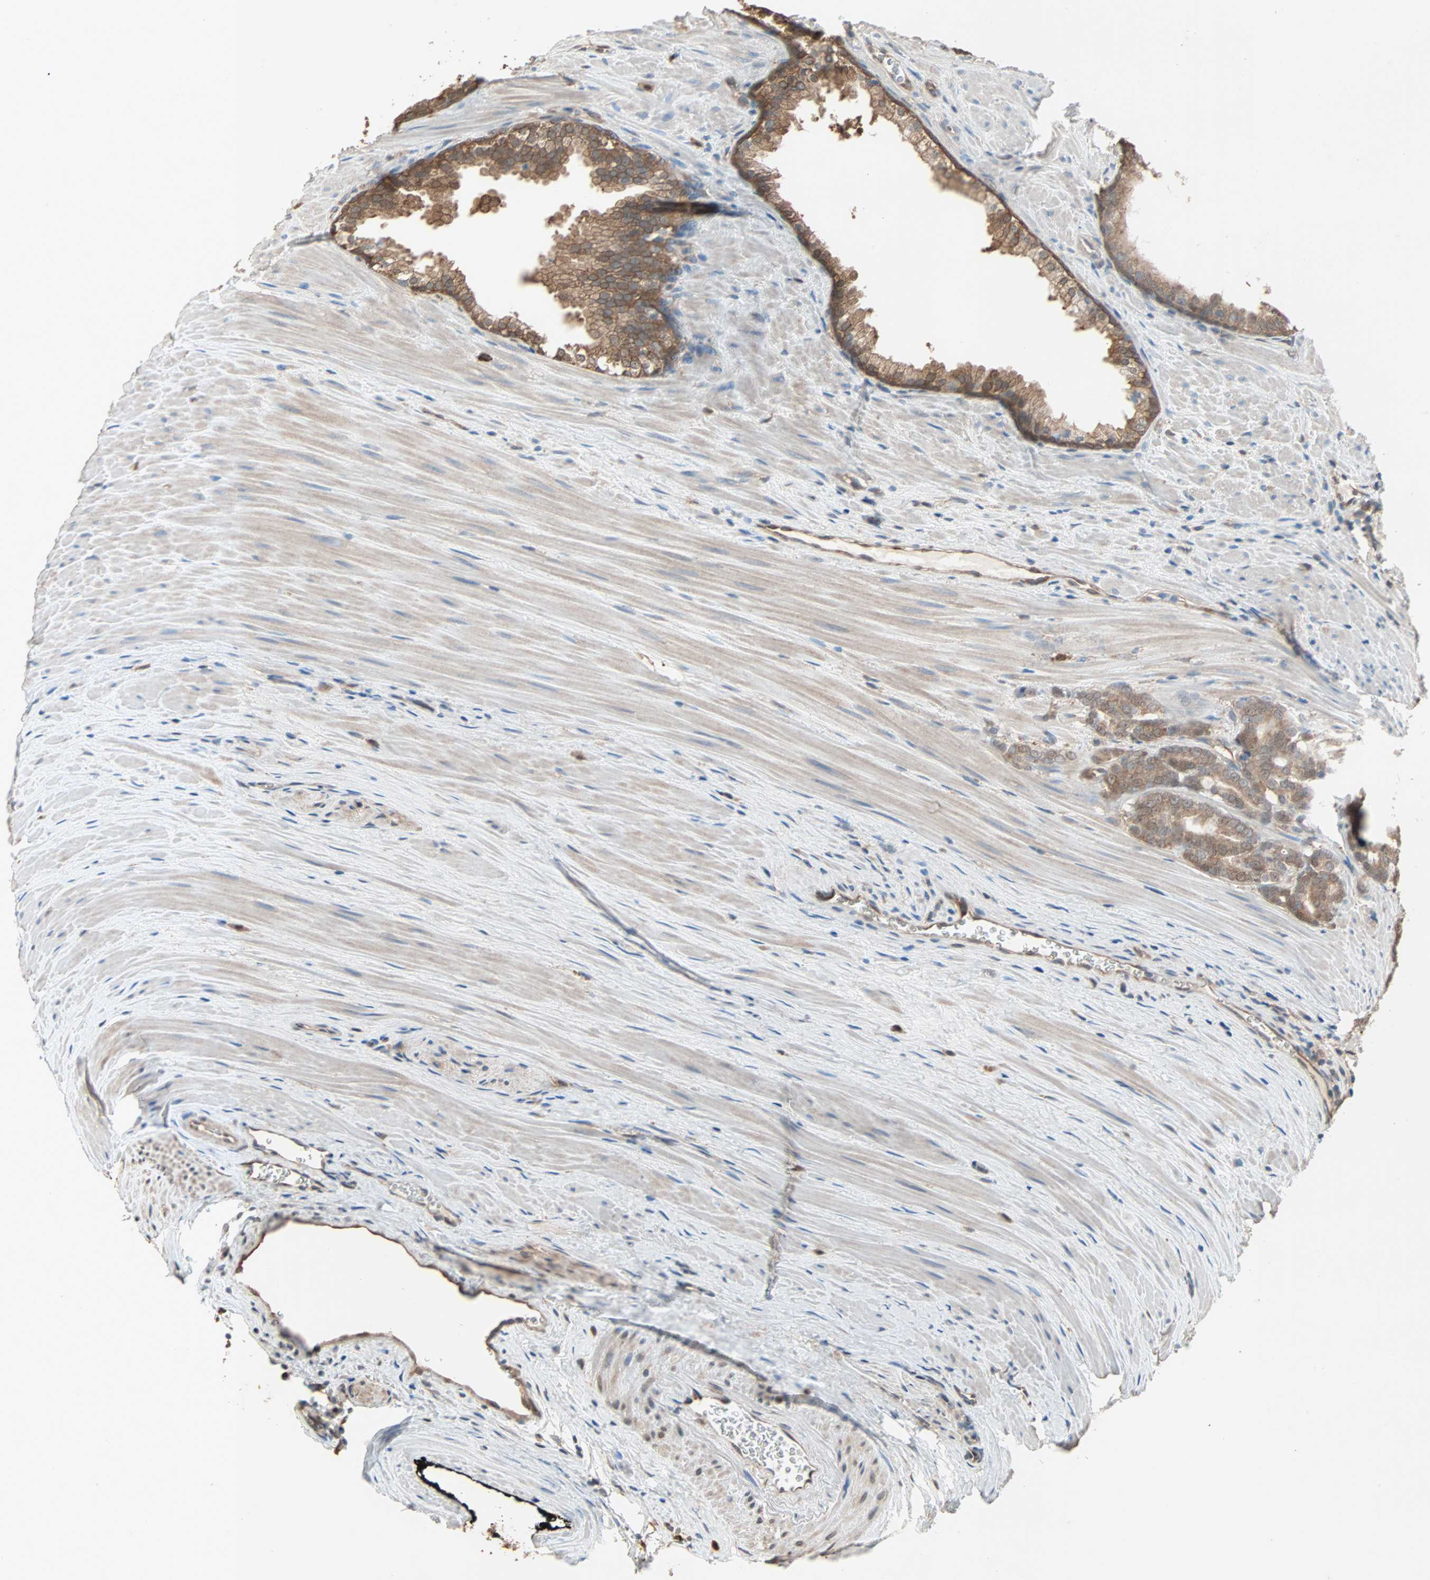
{"staining": {"intensity": "moderate", "quantity": ">75%", "location": "cytoplasmic/membranous,nuclear"}, "tissue": "prostate cancer", "cell_type": "Tumor cells", "image_type": "cancer", "snomed": [{"axis": "morphology", "description": "Adenocarcinoma, Low grade"}, {"axis": "topography", "description": "Prostate"}], "caption": "Human prostate cancer (adenocarcinoma (low-grade)) stained for a protein (brown) exhibits moderate cytoplasmic/membranous and nuclear positive staining in approximately >75% of tumor cells.", "gene": "PRDX1", "patient": {"sex": "male", "age": 58}}